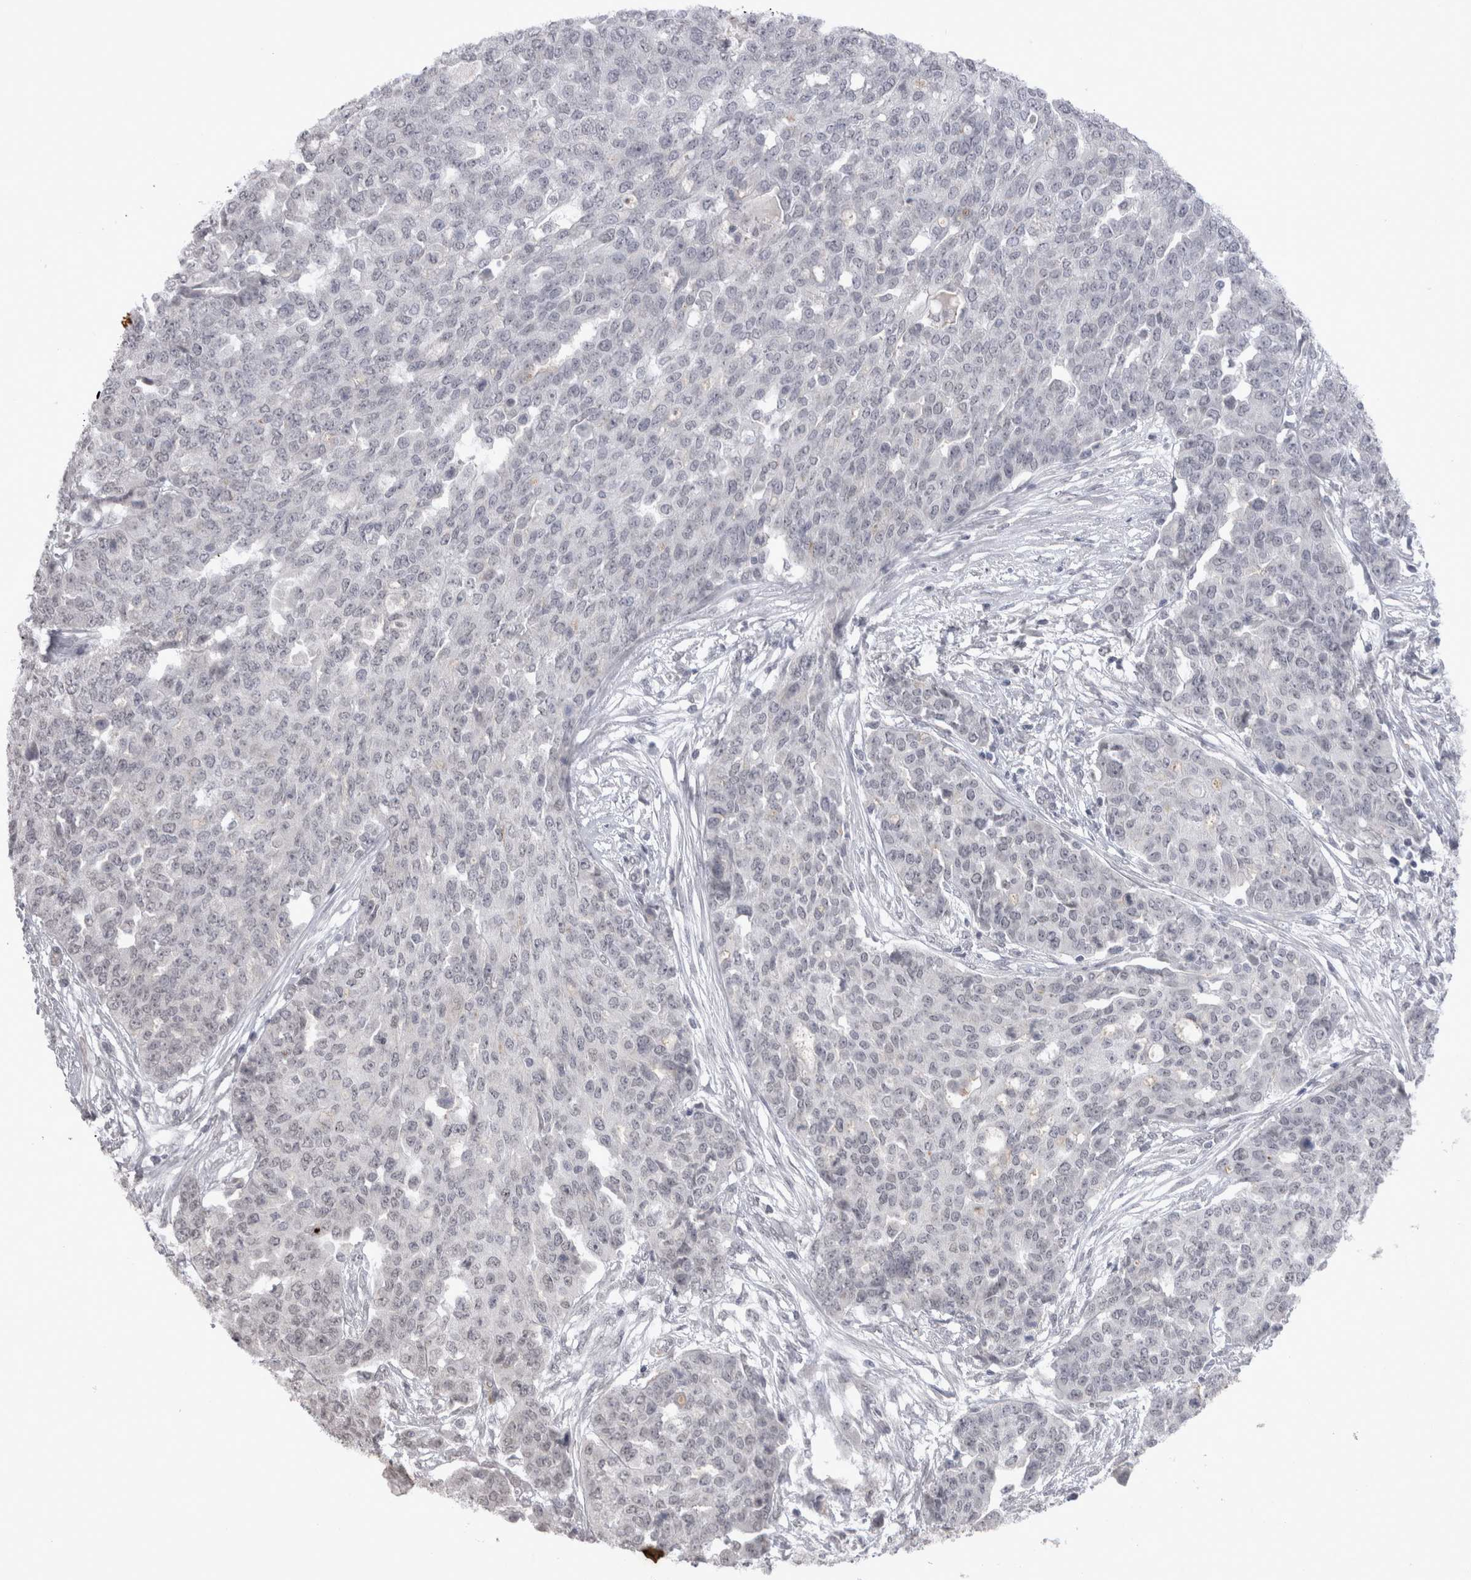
{"staining": {"intensity": "negative", "quantity": "none", "location": "none"}, "tissue": "ovarian cancer", "cell_type": "Tumor cells", "image_type": "cancer", "snomed": [{"axis": "morphology", "description": "Cystadenocarcinoma, serous, NOS"}, {"axis": "topography", "description": "Soft tissue"}, {"axis": "topography", "description": "Ovary"}], "caption": "IHC of serous cystadenocarcinoma (ovarian) reveals no expression in tumor cells.", "gene": "DDX4", "patient": {"sex": "female", "age": 57}}